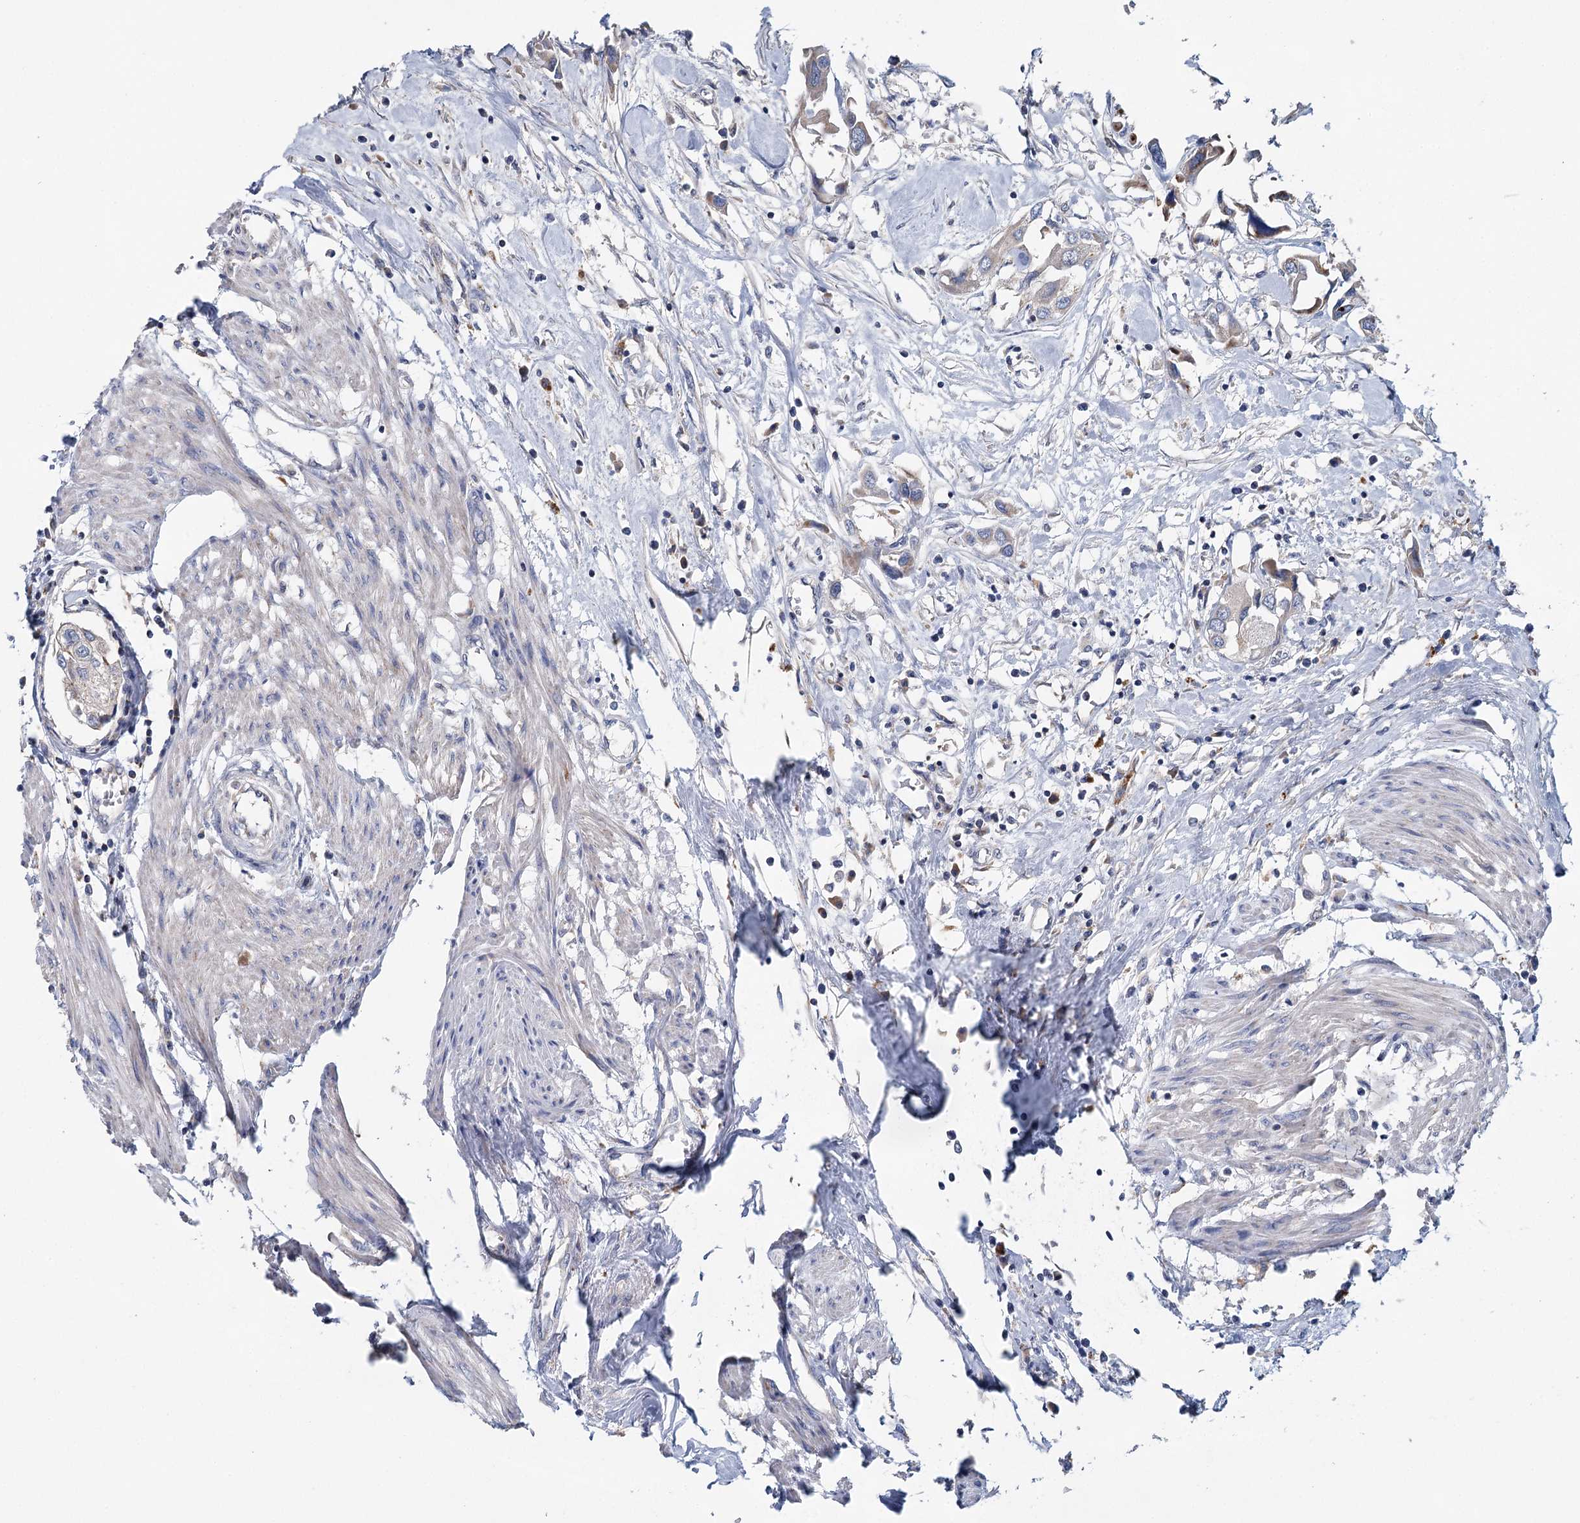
{"staining": {"intensity": "negative", "quantity": "none", "location": "none"}, "tissue": "urothelial cancer", "cell_type": "Tumor cells", "image_type": "cancer", "snomed": [{"axis": "morphology", "description": "Urothelial carcinoma, High grade"}, {"axis": "topography", "description": "Urinary bladder"}], "caption": "DAB immunohistochemical staining of urothelial cancer displays no significant staining in tumor cells.", "gene": "ANKRD16", "patient": {"sex": "male", "age": 64}}